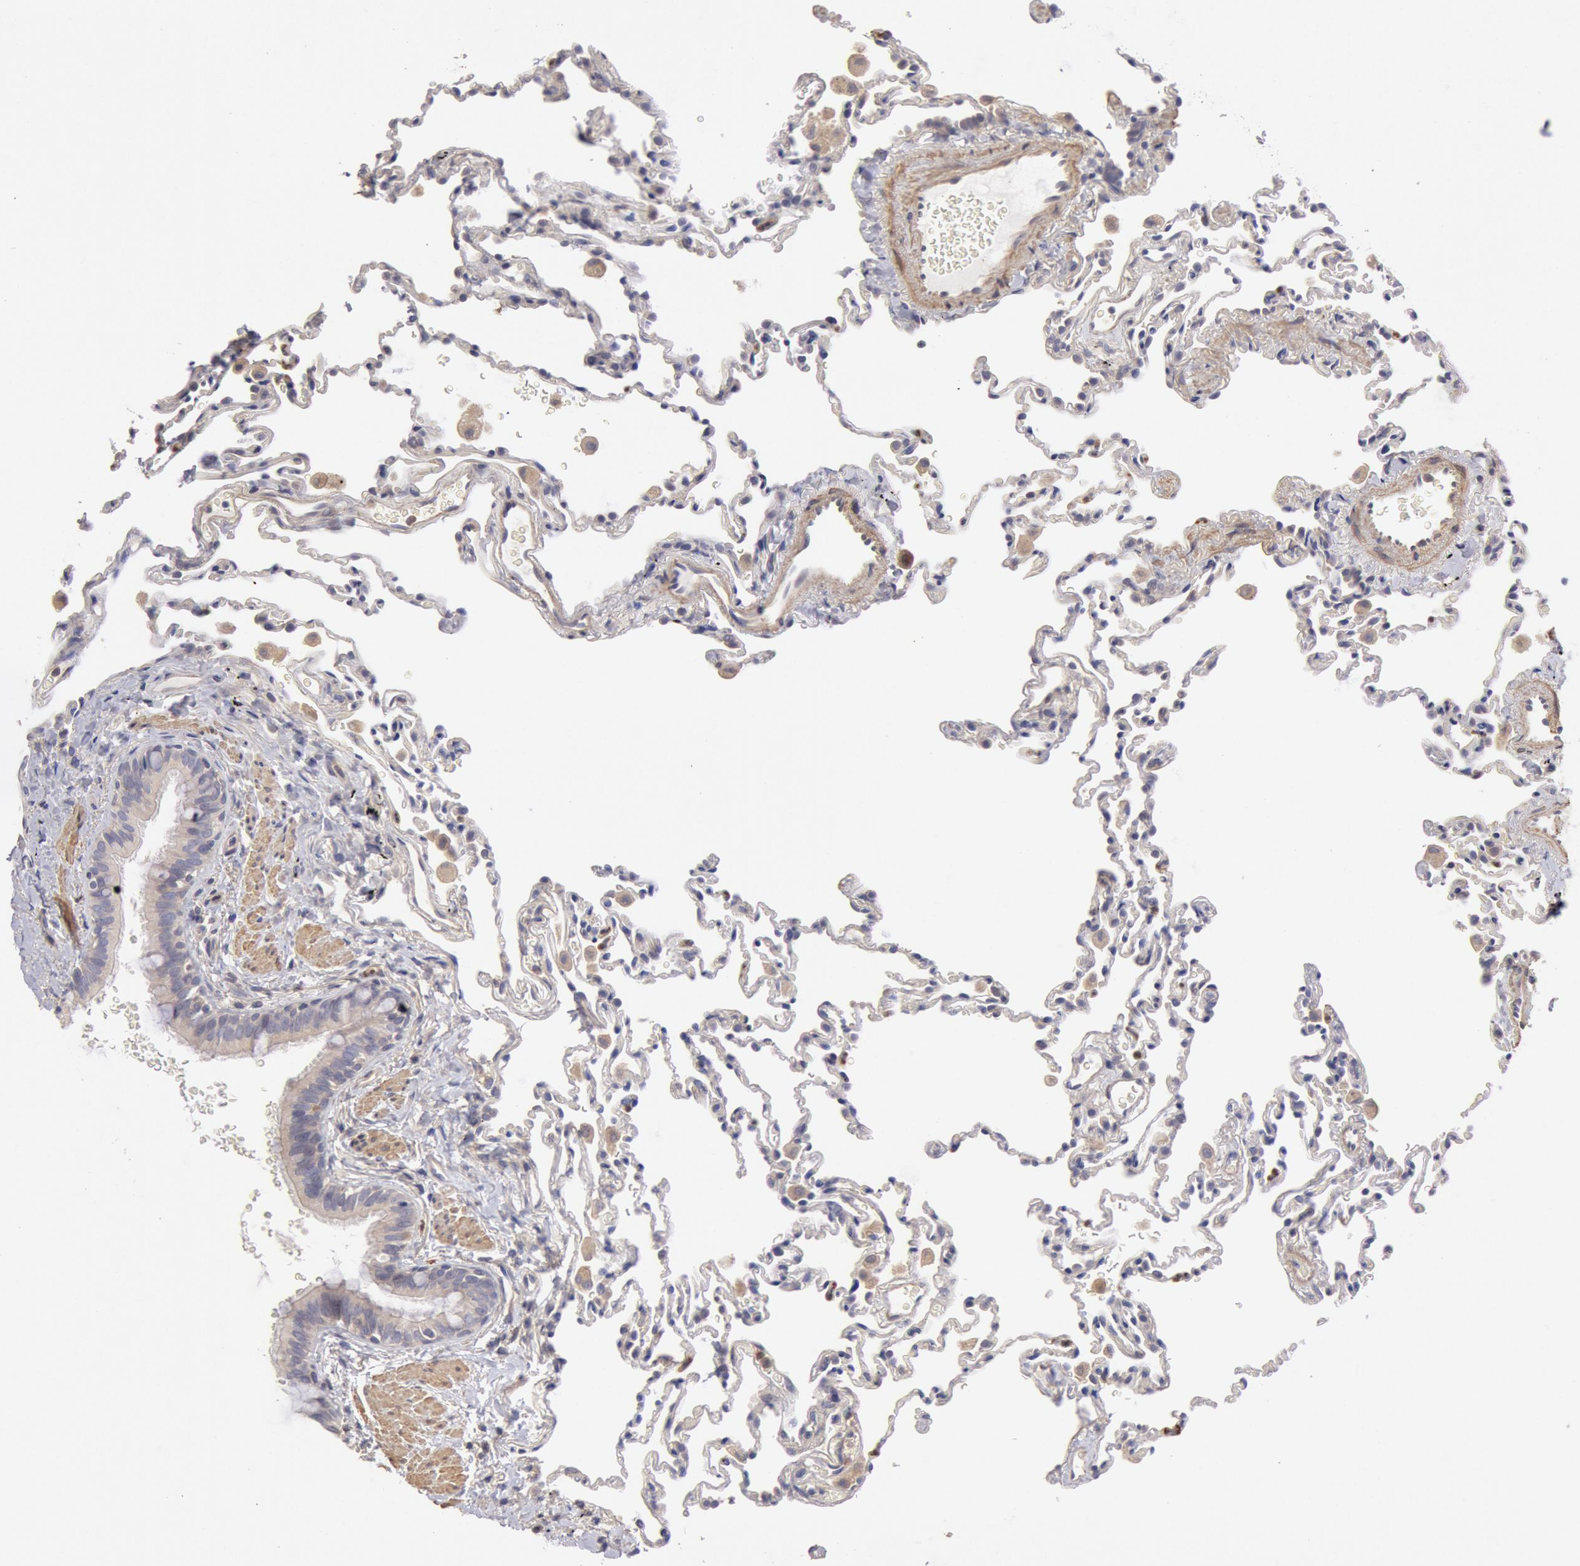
{"staining": {"intensity": "weak", "quantity": "<25%", "location": "cytoplasmic/membranous"}, "tissue": "lung", "cell_type": "Alveolar cells", "image_type": "normal", "snomed": [{"axis": "morphology", "description": "Normal tissue, NOS"}, {"axis": "topography", "description": "Lung"}], "caption": "IHC photomicrograph of normal human lung stained for a protein (brown), which exhibits no staining in alveolar cells.", "gene": "TMED8", "patient": {"sex": "male", "age": 59}}